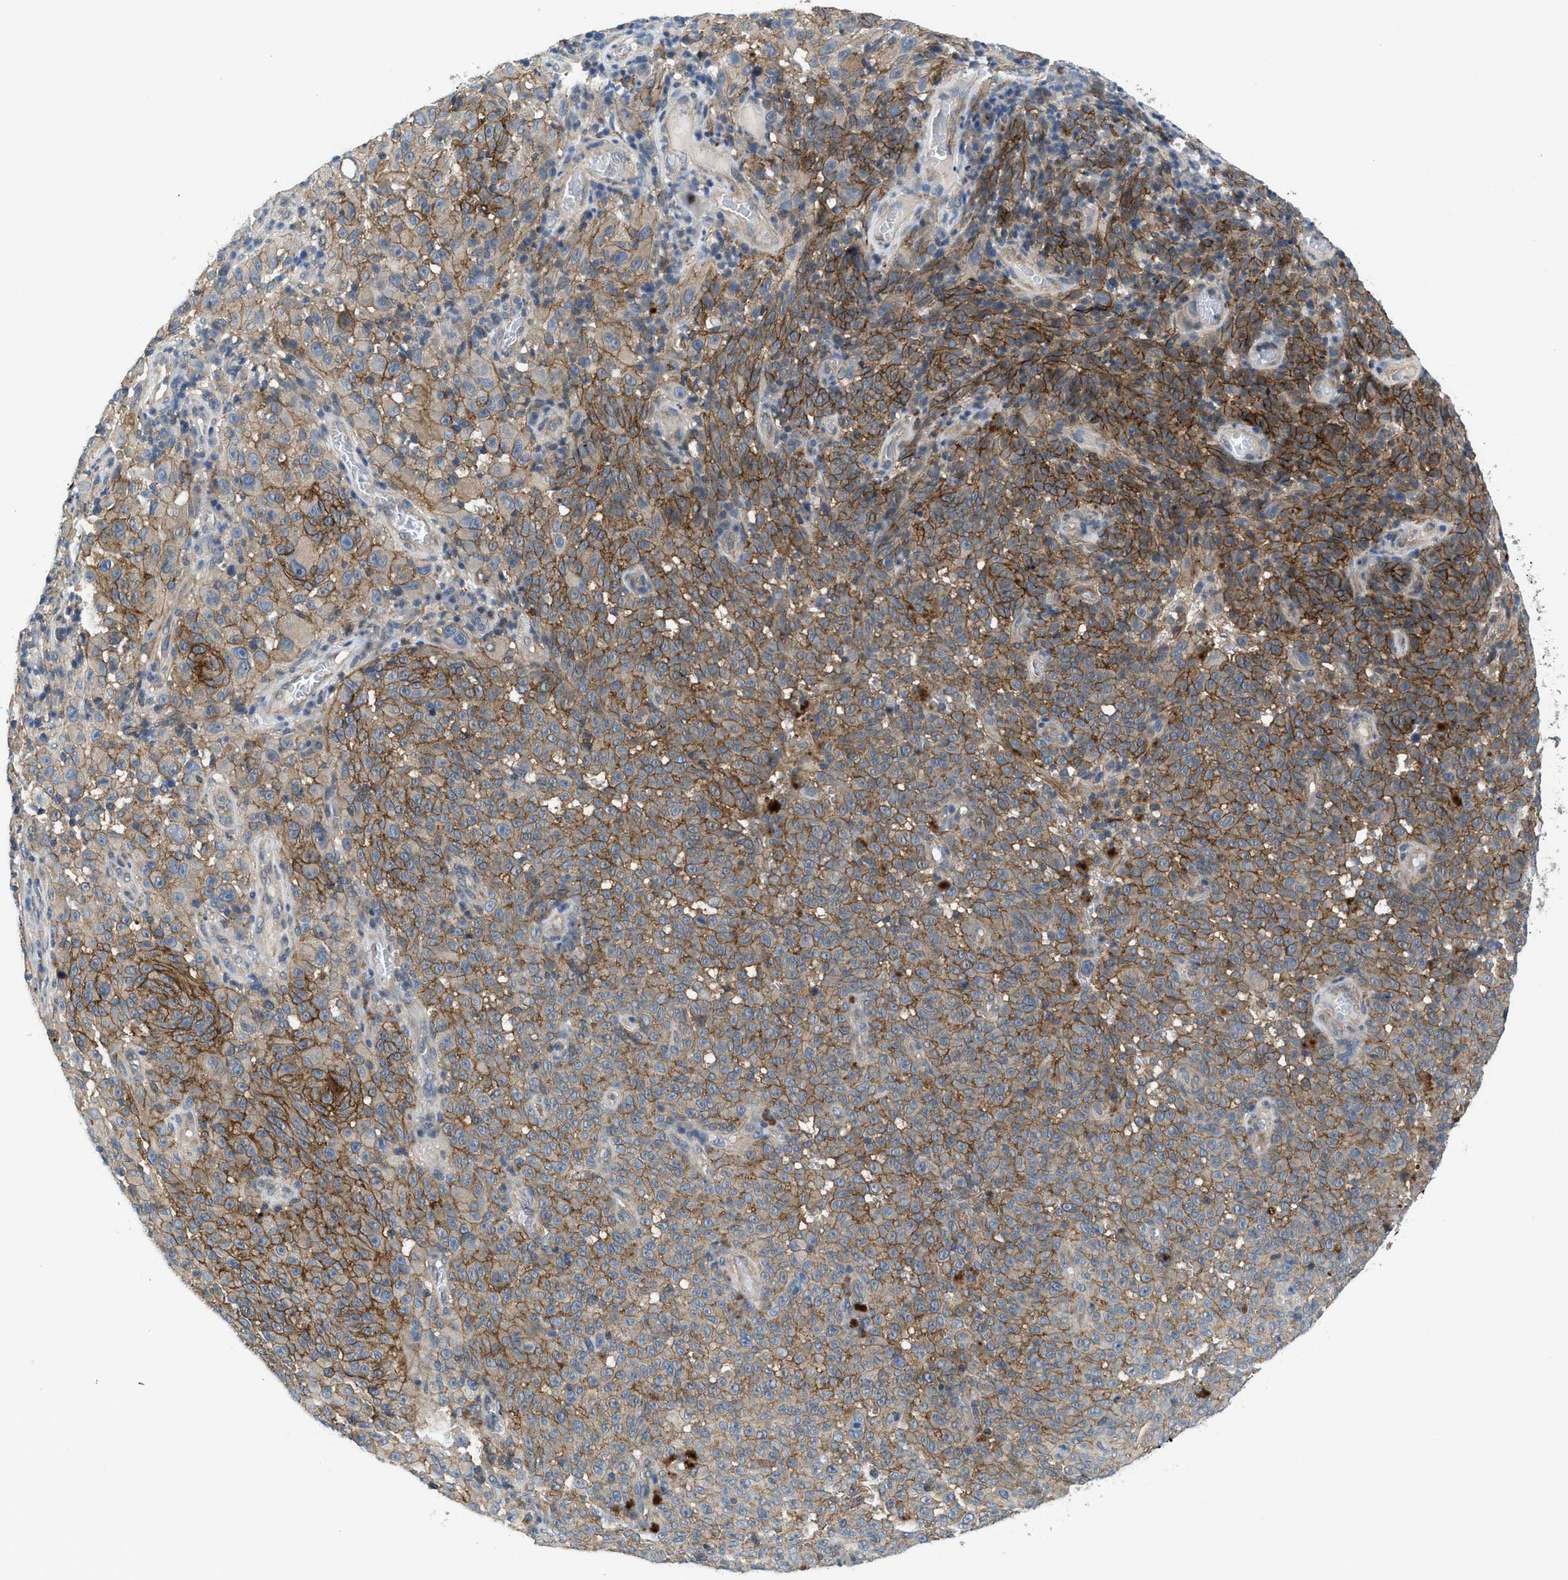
{"staining": {"intensity": "moderate", "quantity": "25%-75%", "location": "cytoplasmic/membranous"}, "tissue": "melanoma", "cell_type": "Tumor cells", "image_type": "cancer", "snomed": [{"axis": "morphology", "description": "Malignant melanoma, NOS"}, {"axis": "topography", "description": "Skin"}], "caption": "Protein expression analysis of melanoma shows moderate cytoplasmic/membranous staining in approximately 25%-75% of tumor cells.", "gene": "PANX1", "patient": {"sex": "female", "age": 82}}